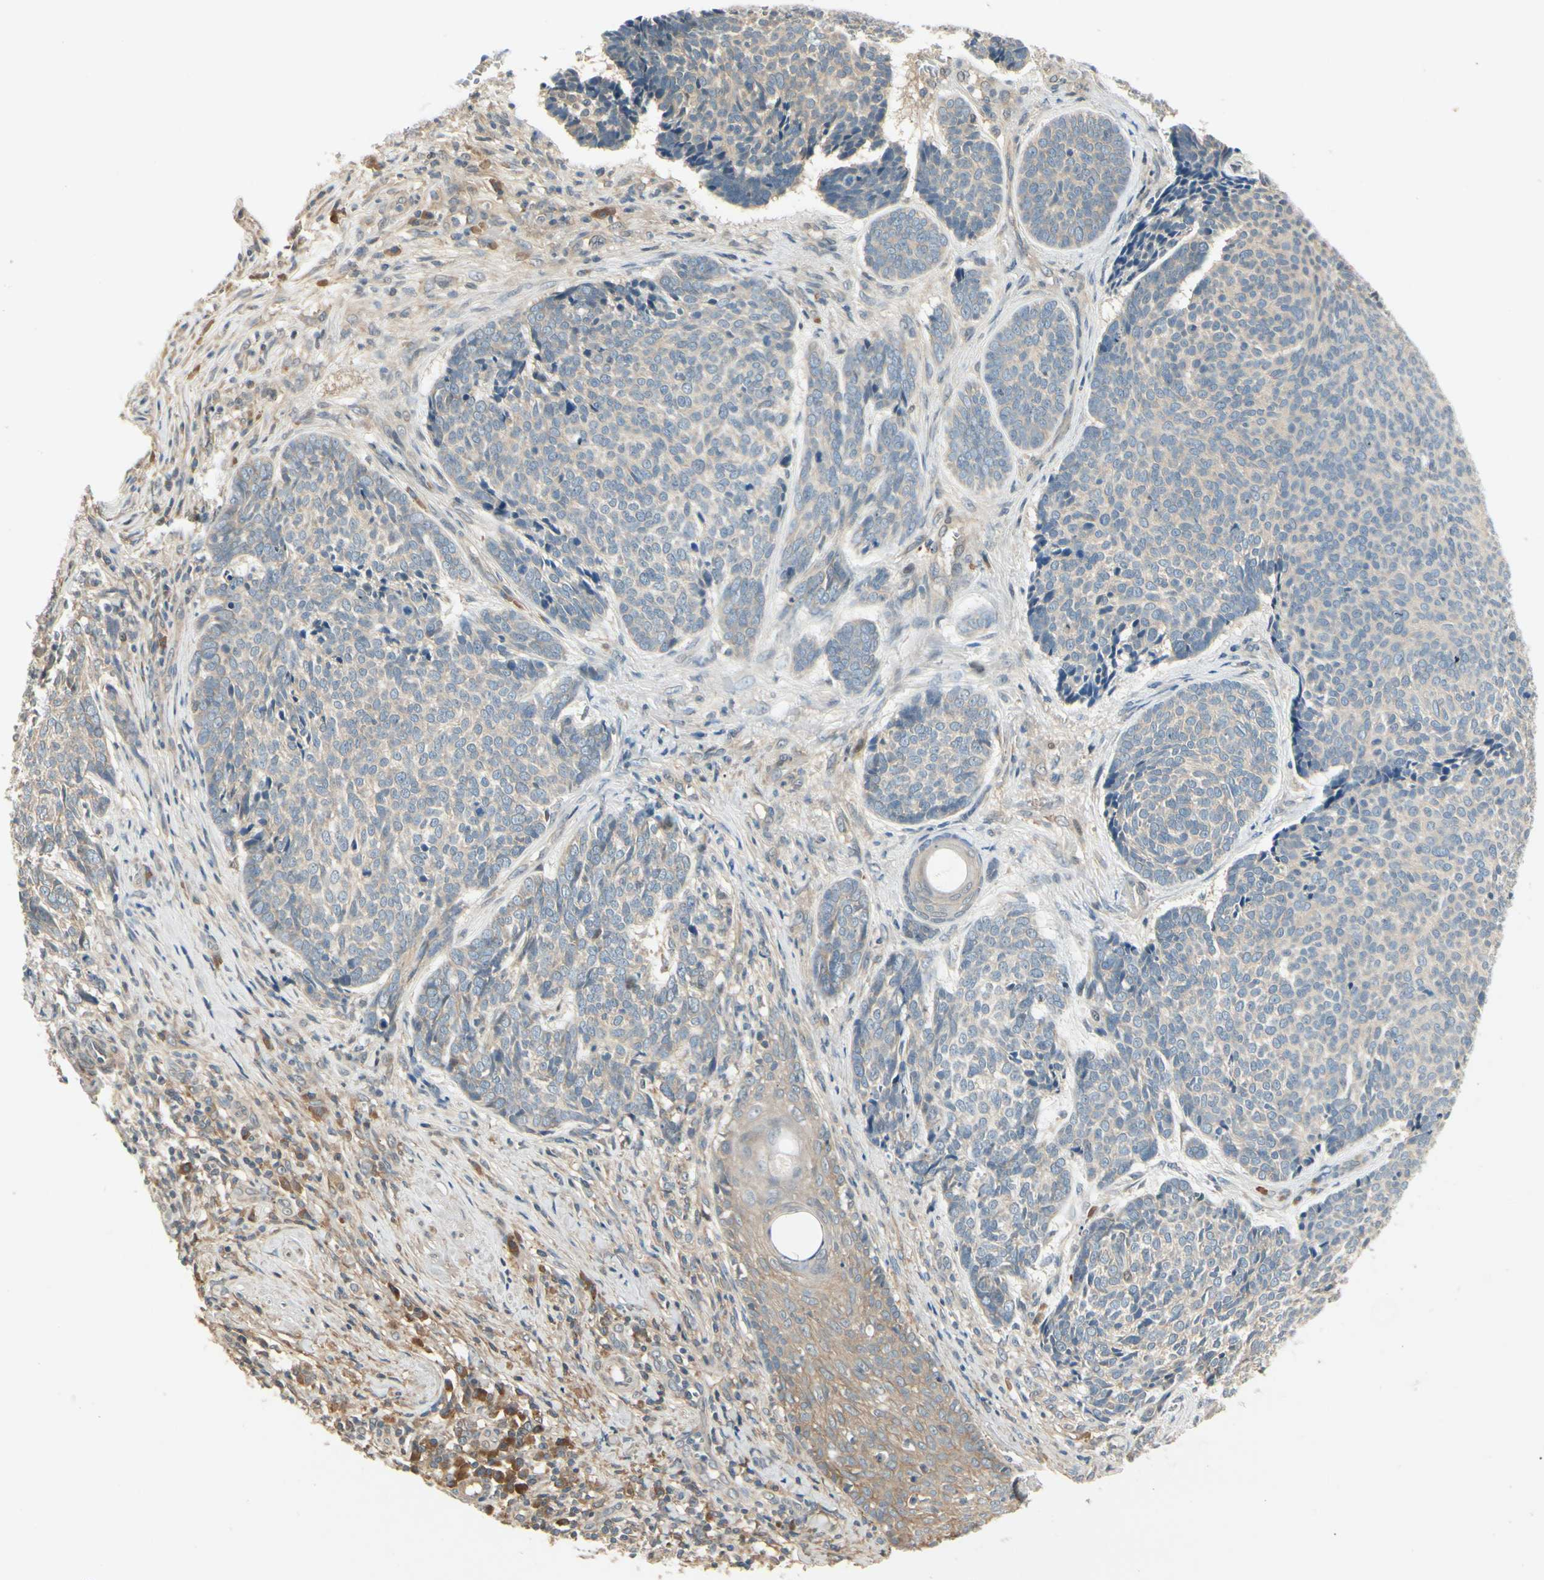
{"staining": {"intensity": "negative", "quantity": "none", "location": "none"}, "tissue": "skin cancer", "cell_type": "Tumor cells", "image_type": "cancer", "snomed": [{"axis": "morphology", "description": "Basal cell carcinoma"}, {"axis": "topography", "description": "Skin"}], "caption": "There is no significant staining in tumor cells of basal cell carcinoma (skin).", "gene": "EPHB3", "patient": {"sex": "male", "age": 84}}